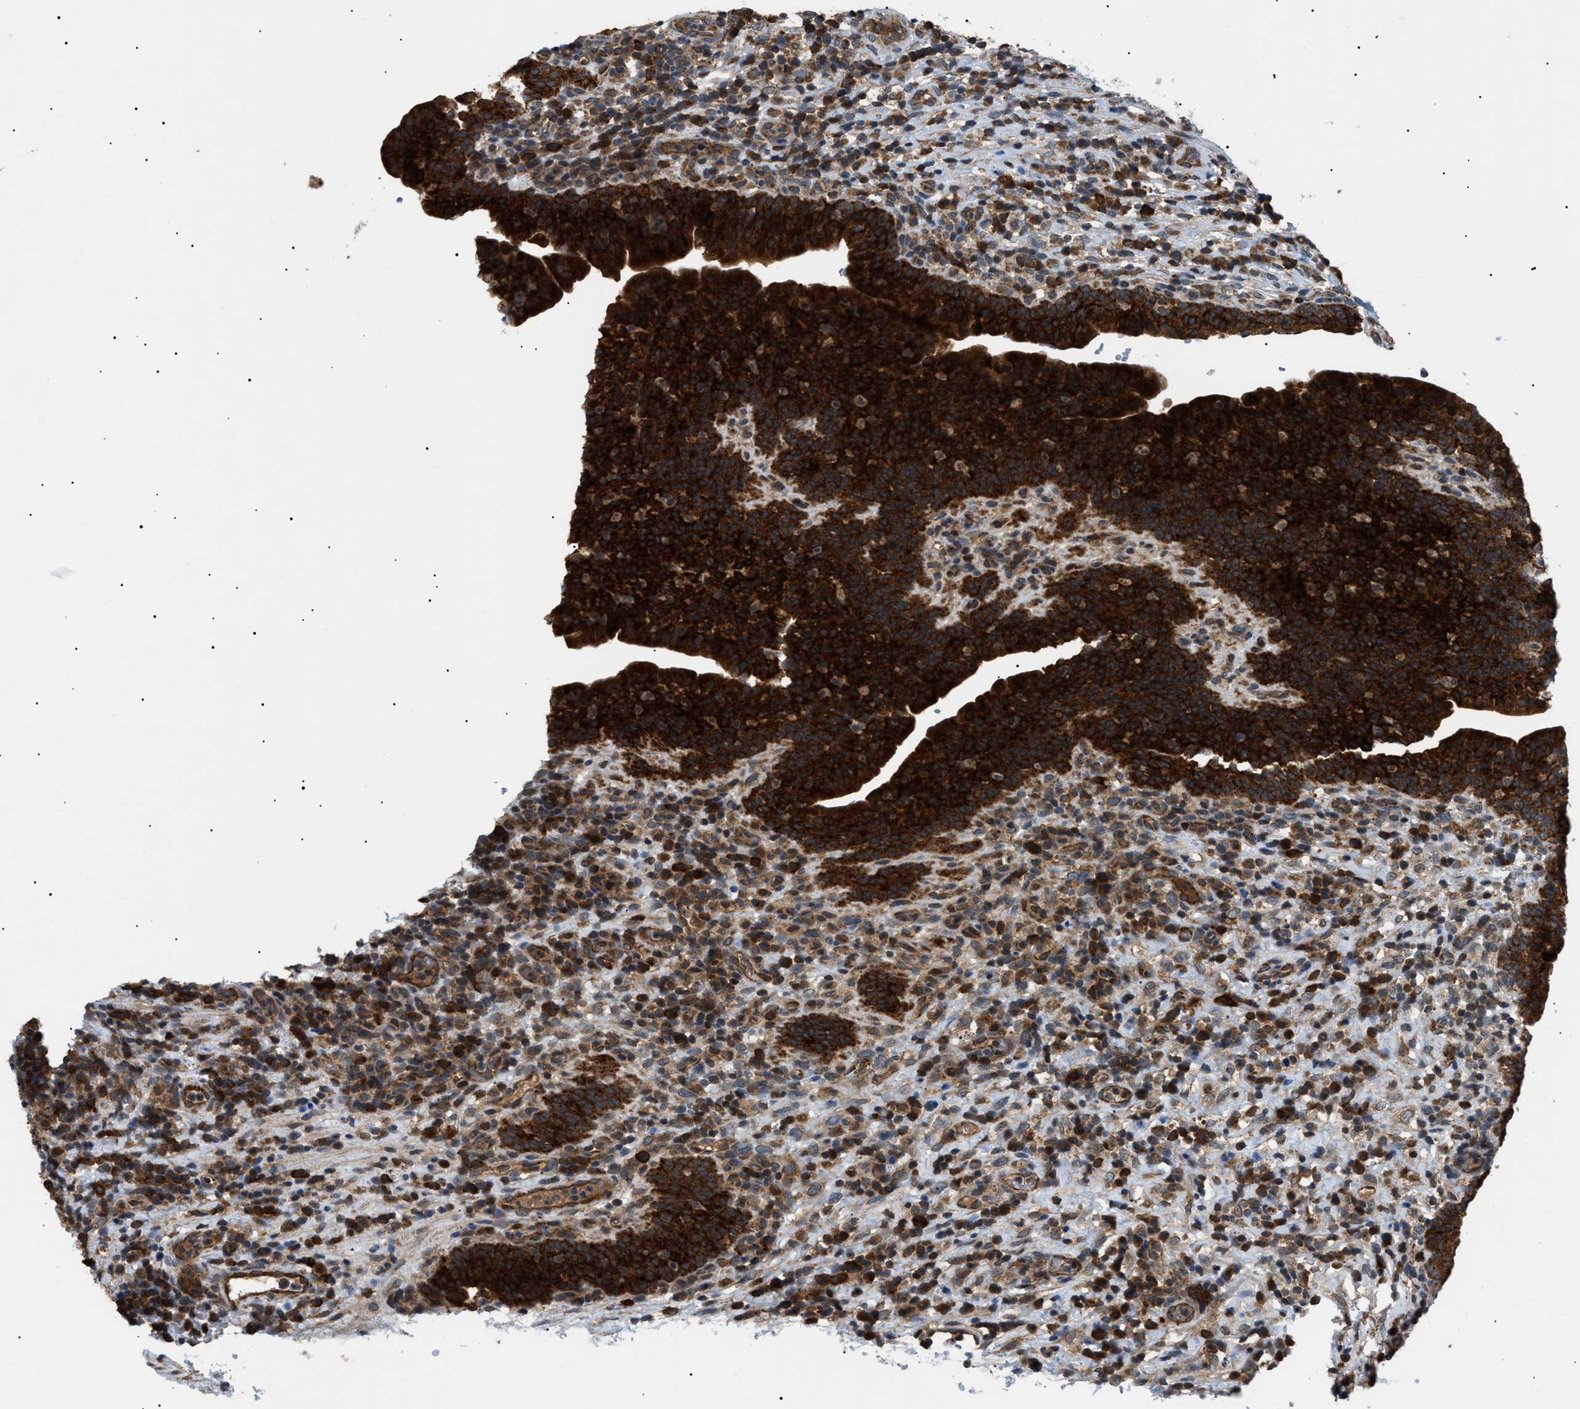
{"staining": {"intensity": "strong", "quantity": ">75%", "location": "cytoplasmic/membranous"}, "tissue": "urothelial cancer", "cell_type": "Tumor cells", "image_type": "cancer", "snomed": [{"axis": "morphology", "description": "Urothelial carcinoma, Low grade"}, {"axis": "topography", "description": "Urinary bladder"}], "caption": "DAB immunohistochemical staining of low-grade urothelial carcinoma shows strong cytoplasmic/membranous protein staining in about >75% of tumor cells. Nuclei are stained in blue.", "gene": "SRPK1", "patient": {"sex": "female", "age": 75}}